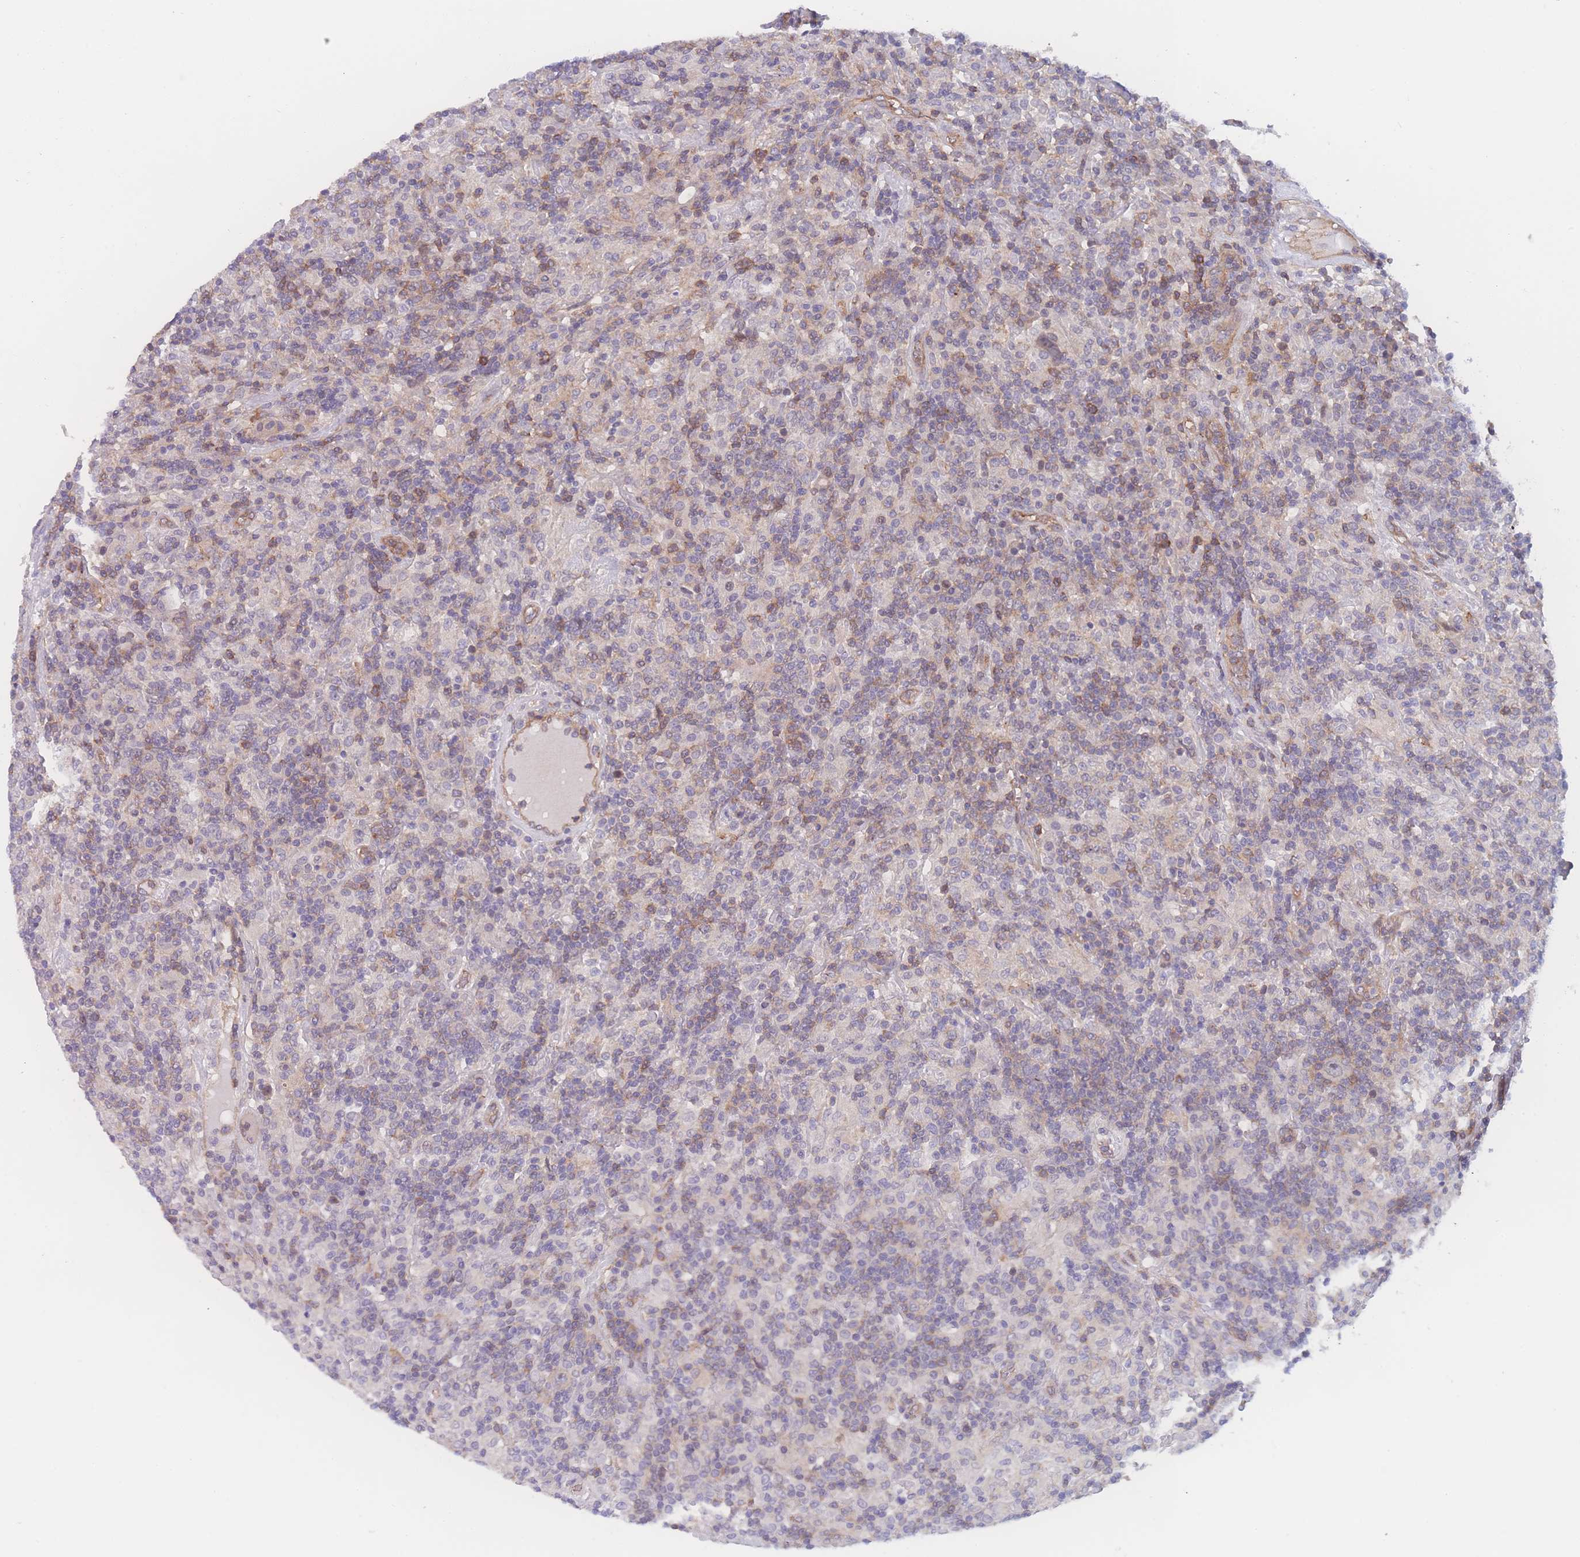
{"staining": {"intensity": "negative", "quantity": "none", "location": "none"}, "tissue": "lymphoma", "cell_type": "Tumor cells", "image_type": "cancer", "snomed": [{"axis": "morphology", "description": "Hodgkin's disease, NOS"}, {"axis": "topography", "description": "Lymph node"}], "caption": "IHC micrograph of neoplastic tissue: human lymphoma stained with DAB demonstrates no significant protein positivity in tumor cells.", "gene": "CFAP97", "patient": {"sex": "male", "age": 70}}